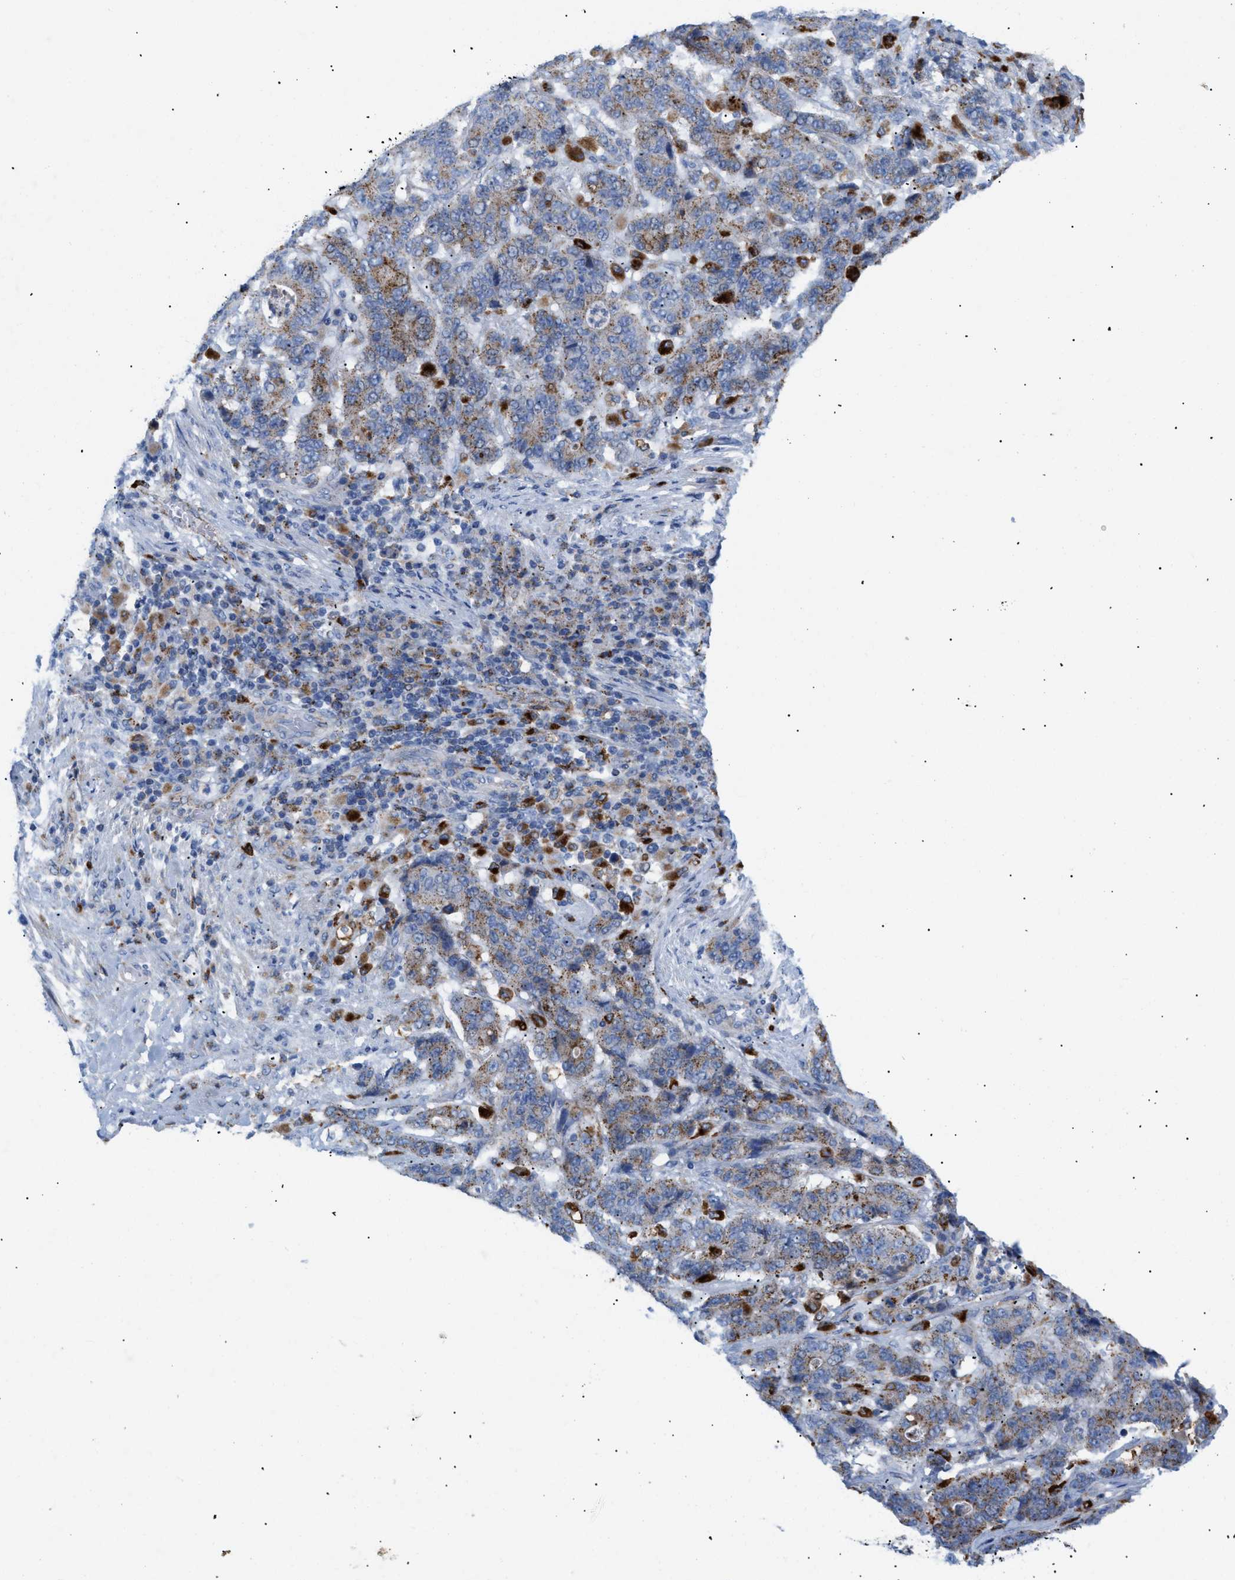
{"staining": {"intensity": "moderate", "quantity": ">75%", "location": "cytoplasmic/membranous"}, "tissue": "stomach cancer", "cell_type": "Tumor cells", "image_type": "cancer", "snomed": [{"axis": "morphology", "description": "Adenocarcinoma, NOS"}, {"axis": "topography", "description": "Stomach"}], "caption": "High-power microscopy captured an IHC photomicrograph of adenocarcinoma (stomach), revealing moderate cytoplasmic/membranous positivity in approximately >75% of tumor cells.", "gene": "DRAM2", "patient": {"sex": "female", "age": 73}}